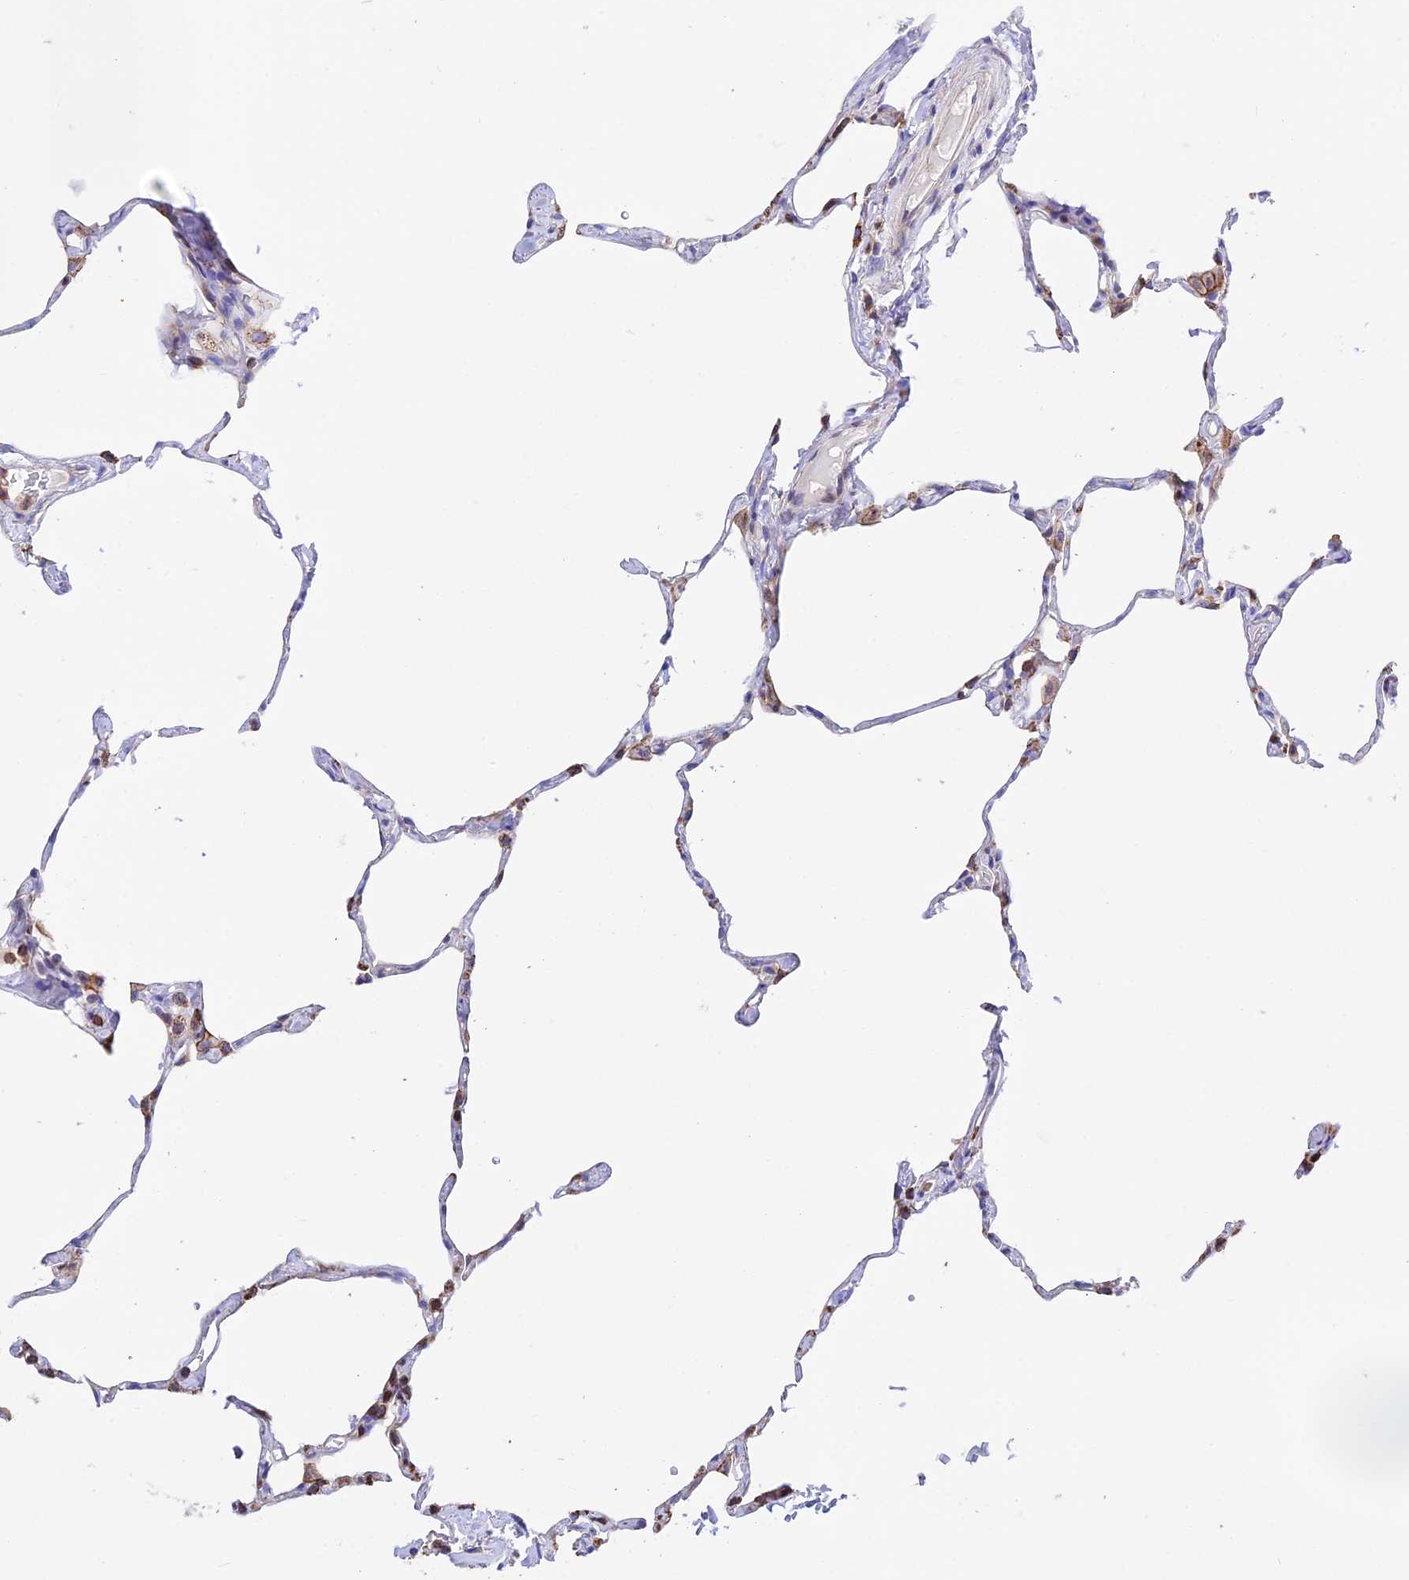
{"staining": {"intensity": "moderate", "quantity": "<25%", "location": "cytoplasmic/membranous"}, "tissue": "lung", "cell_type": "Alveolar cells", "image_type": "normal", "snomed": [{"axis": "morphology", "description": "Normal tissue, NOS"}, {"axis": "topography", "description": "Lung"}], "caption": "DAB immunohistochemical staining of unremarkable lung exhibits moderate cytoplasmic/membranous protein staining in about <25% of alveolar cells.", "gene": "PRIM1", "patient": {"sex": "male", "age": 65}}